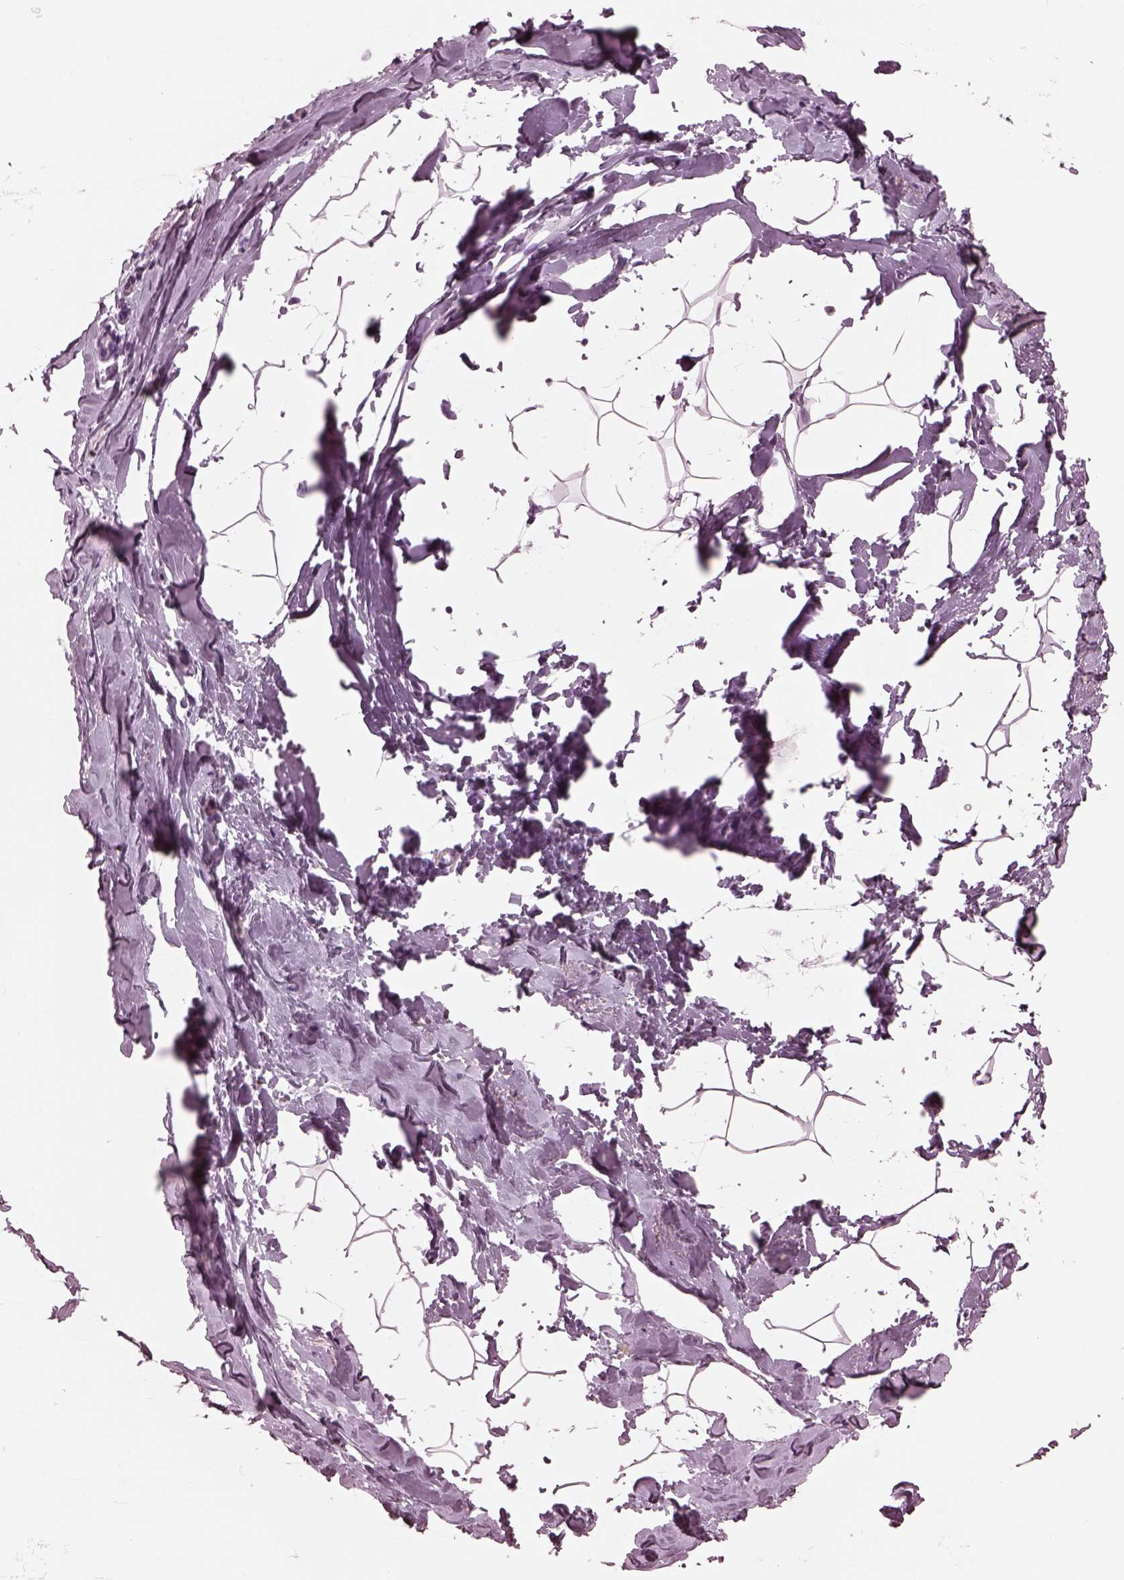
{"staining": {"intensity": "negative", "quantity": "none", "location": "none"}, "tissue": "breast", "cell_type": "Adipocytes", "image_type": "normal", "snomed": [{"axis": "morphology", "description": "Normal tissue, NOS"}, {"axis": "topography", "description": "Breast"}], "caption": "High magnification brightfield microscopy of benign breast stained with DAB (3,3'-diaminobenzidine) (brown) and counterstained with hematoxylin (blue): adipocytes show no significant expression.", "gene": "SLAMF8", "patient": {"sex": "female", "age": 32}}